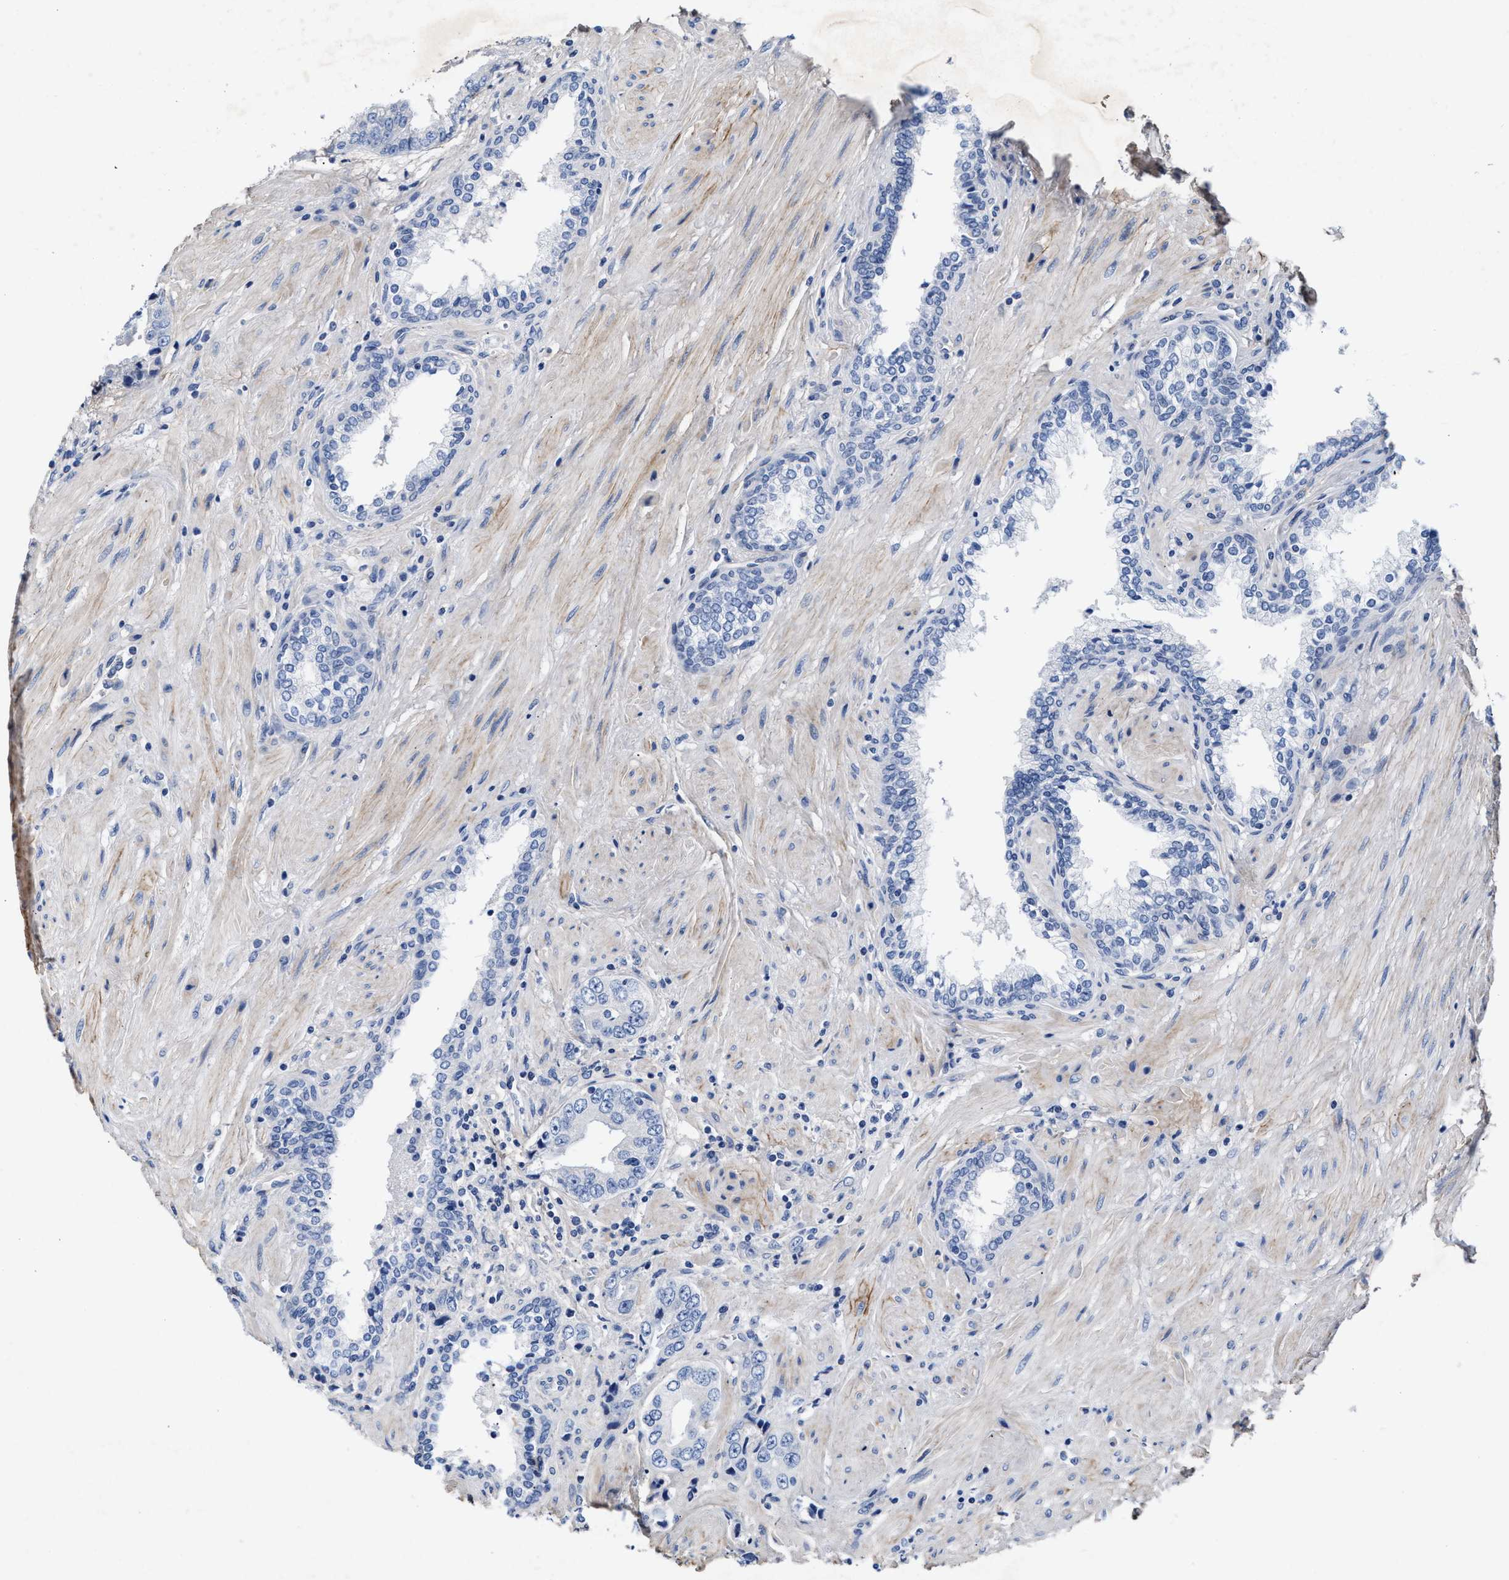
{"staining": {"intensity": "negative", "quantity": "none", "location": "none"}, "tissue": "prostate cancer", "cell_type": "Tumor cells", "image_type": "cancer", "snomed": [{"axis": "morphology", "description": "Adenocarcinoma, High grade"}, {"axis": "topography", "description": "Prostate"}], "caption": "Protein analysis of prostate adenocarcinoma (high-grade) shows no significant positivity in tumor cells.", "gene": "ACTL7B", "patient": {"sex": "male", "age": 61}}